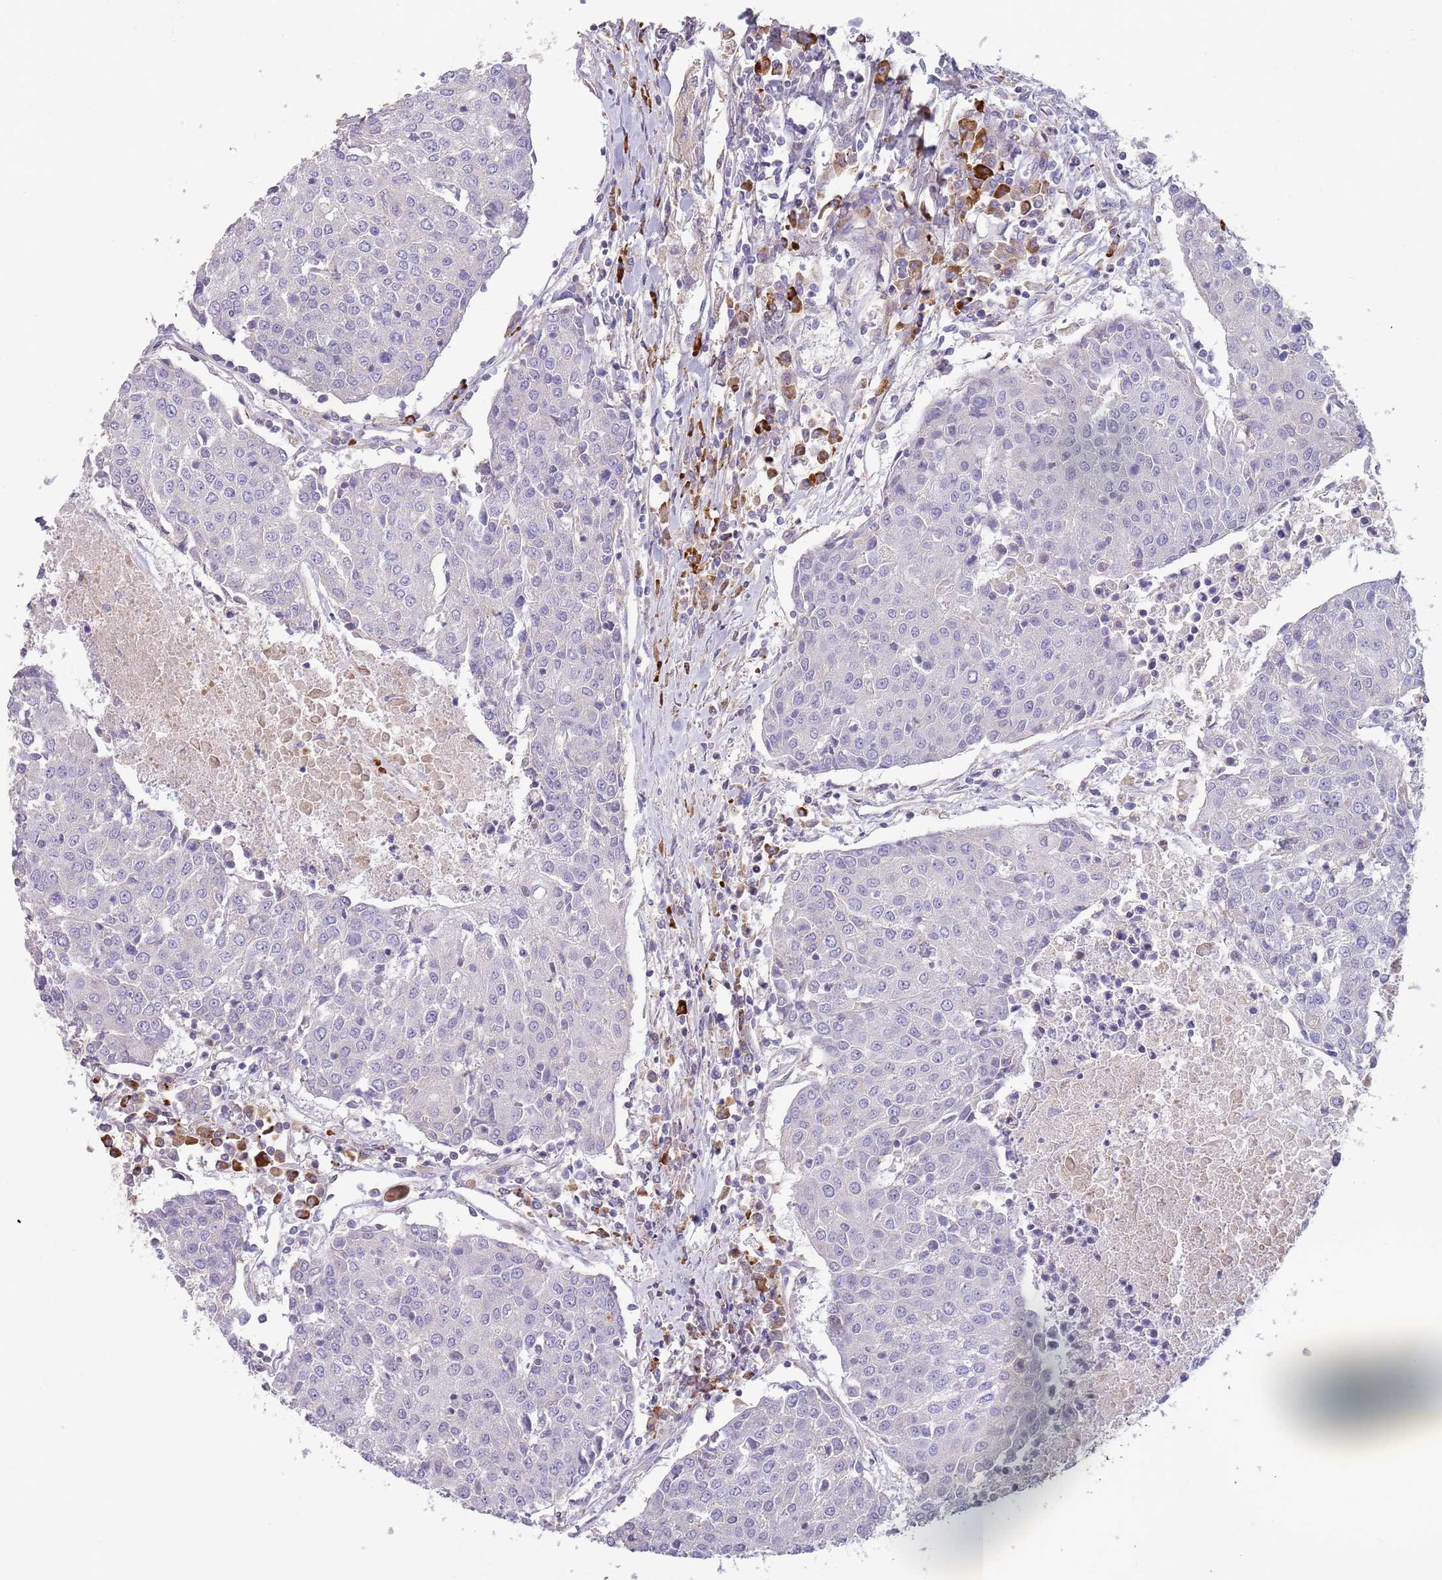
{"staining": {"intensity": "negative", "quantity": "none", "location": "none"}, "tissue": "urothelial cancer", "cell_type": "Tumor cells", "image_type": "cancer", "snomed": [{"axis": "morphology", "description": "Urothelial carcinoma, High grade"}, {"axis": "topography", "description": "Urinary bladder"}], "caption": "This is an immunohistochemistry (IHC) micrograph of human urothelial cancer. There is no staining in tumor cells.", "gene": "SUSD1", "patient": {"sex": "female", "age": 85}}